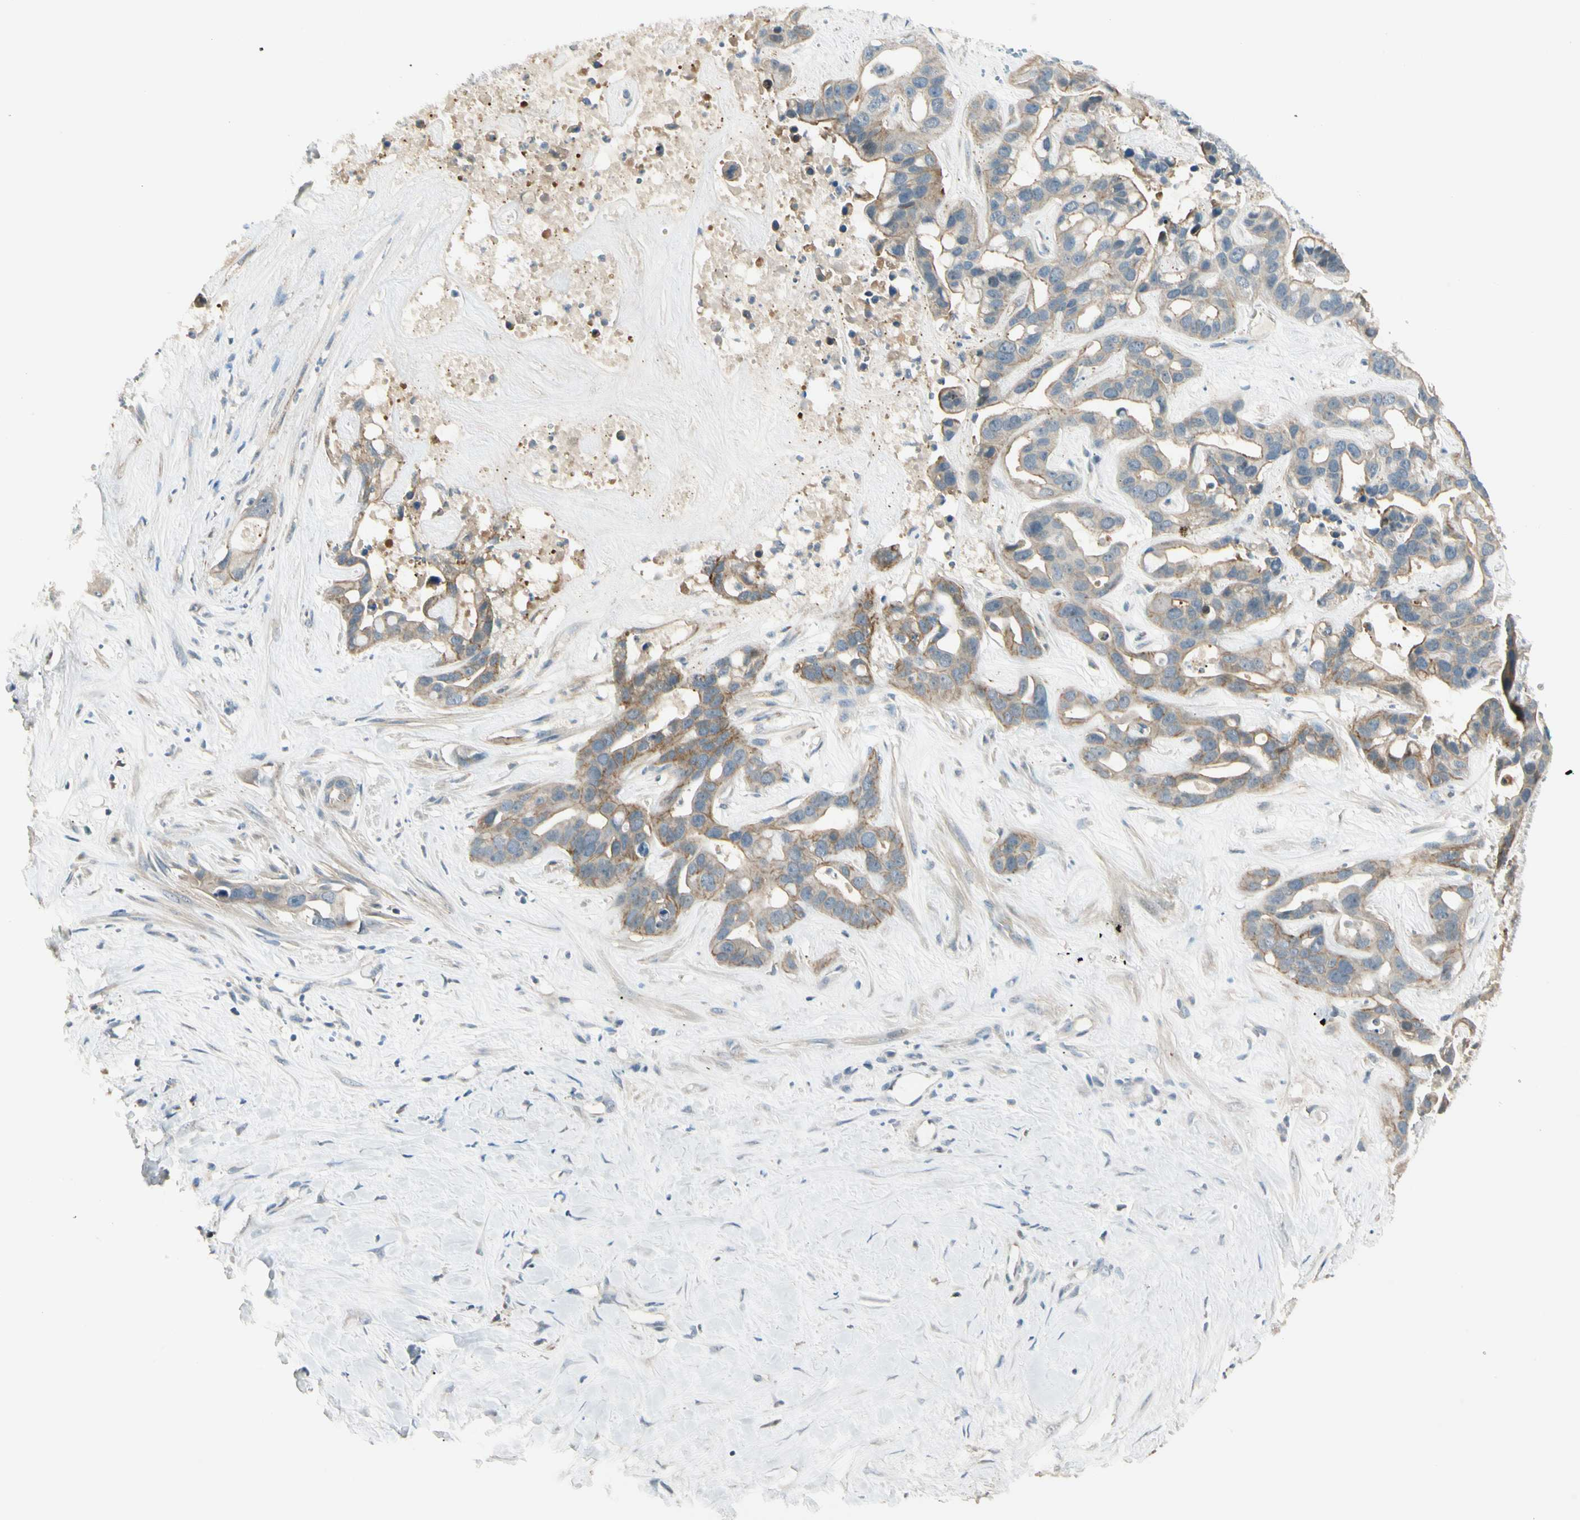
{"staining": {"intensity": "moderate", "quantity": "25%-75%", "location": "cytoplasmic/membranous"}, "tissue": "liver cancer", "cell_type": "Tumor cells", "image_type": "cancer", "snomed": [{"axis": "morphology", "description": "Cholangiocarcinoma"}, {"axis": "topography", "description": "Liver"}], "caption": "Immunohistochemical staining of human liver cholangiocarcinoma exhibits medium levels of moderate cytoplasmic/membranous staining in about 25%-75% of tumor cells. (DAB (3,3'-diaminobenzidine) = brown stain, brightfield microscopy at high magnification).", "gene": "P3H2", "patient": {"sex": "female", "age": 65}}